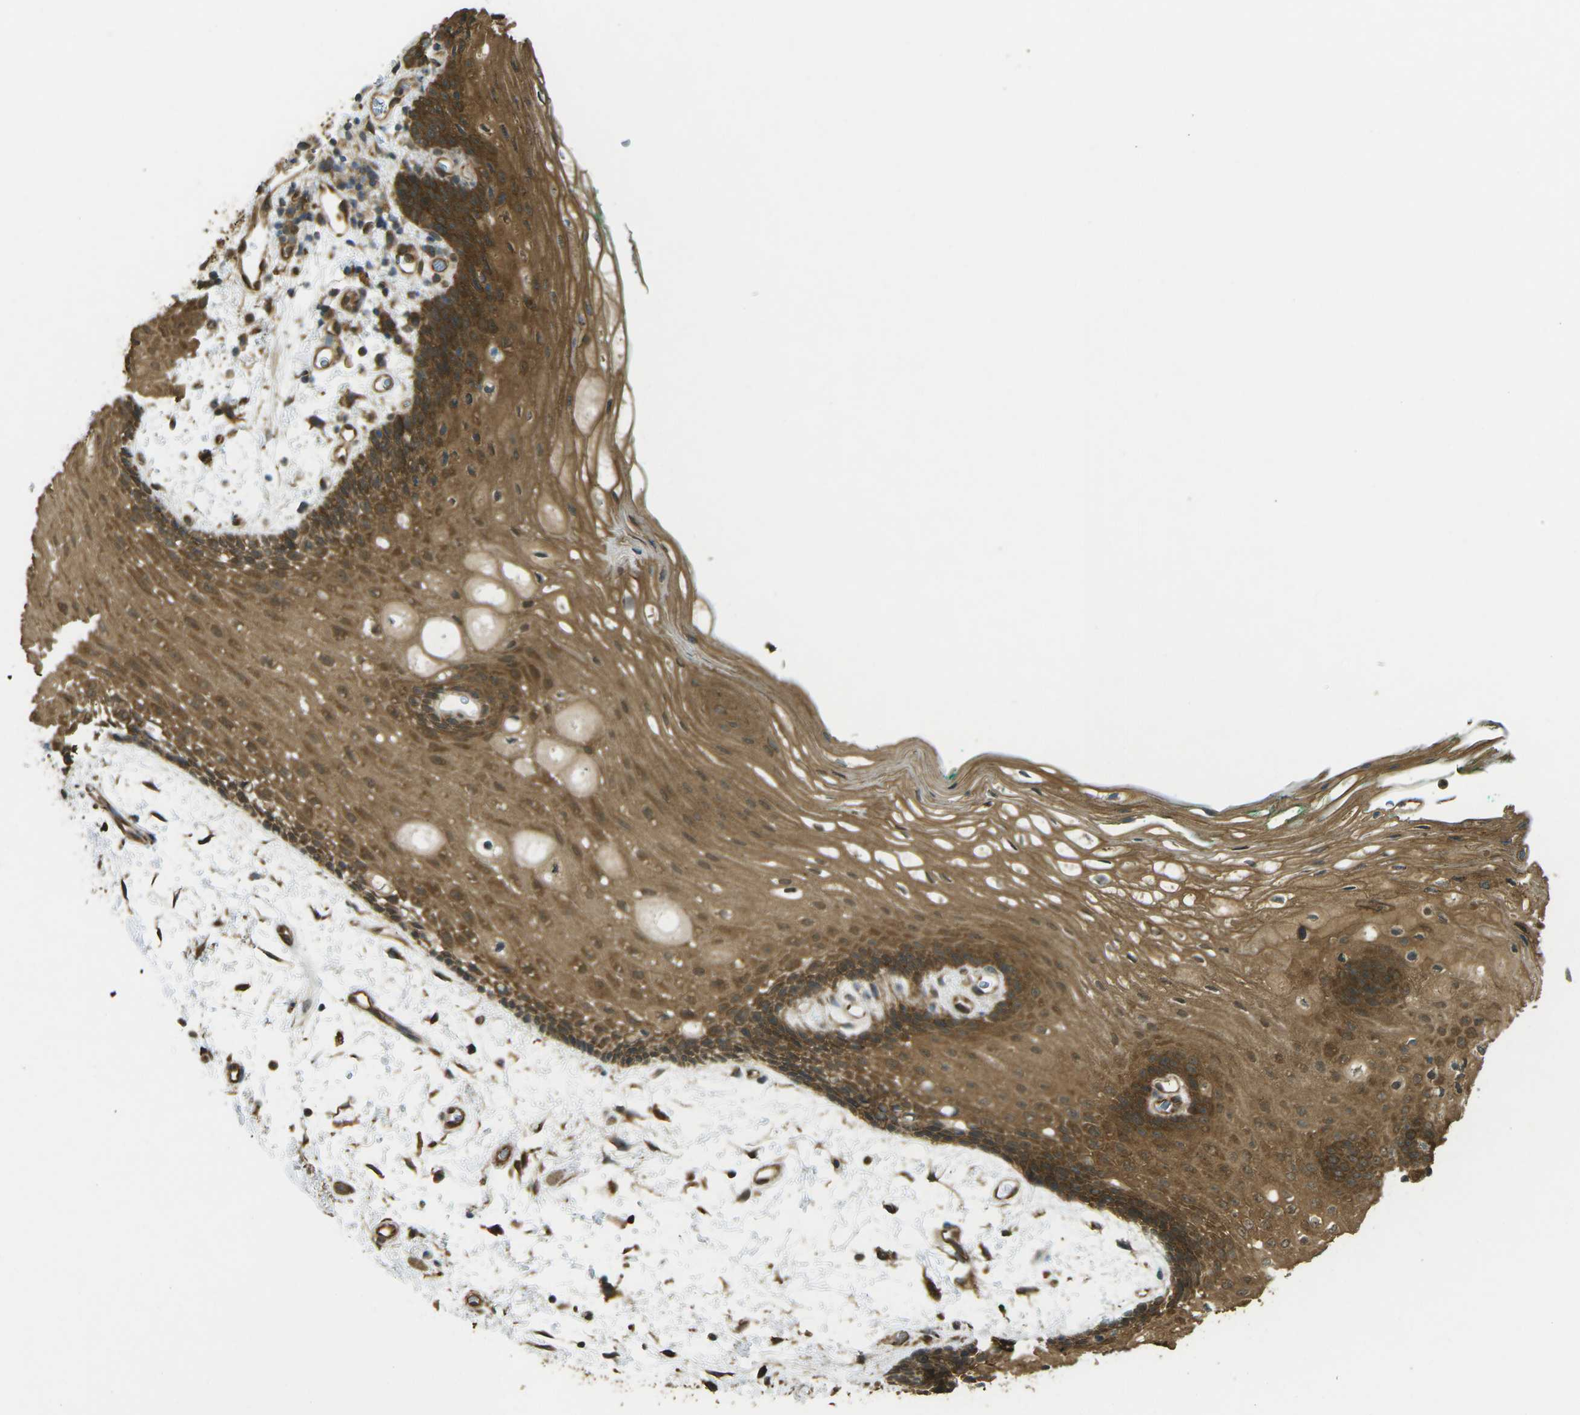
{"staining": {"intensity": "strong", "quantity": ">75%", "location": "cytoplasmic/membranous"}, "tissue": "oral mucosa", "cell_type": "Squamous epithelial cells", "image_type": "normal", "snomed": [{"axis": "morphology", "description": "Normal tissue, NOS"}, {"axis": "topography", "description": "Skeletal muscle"}, {"axis": "topography", "description": "Oral tissue"}, {"axis": "topography", "description": "Peripheral nerve tissue"}], "caption": "Strong cytoplasmic/membranous protein expression is present in approximately >75% of squamous epithelial cells in oral mucosa.", "gene": "CHMP3", "patient": {"sex": "female", "age": 84}}